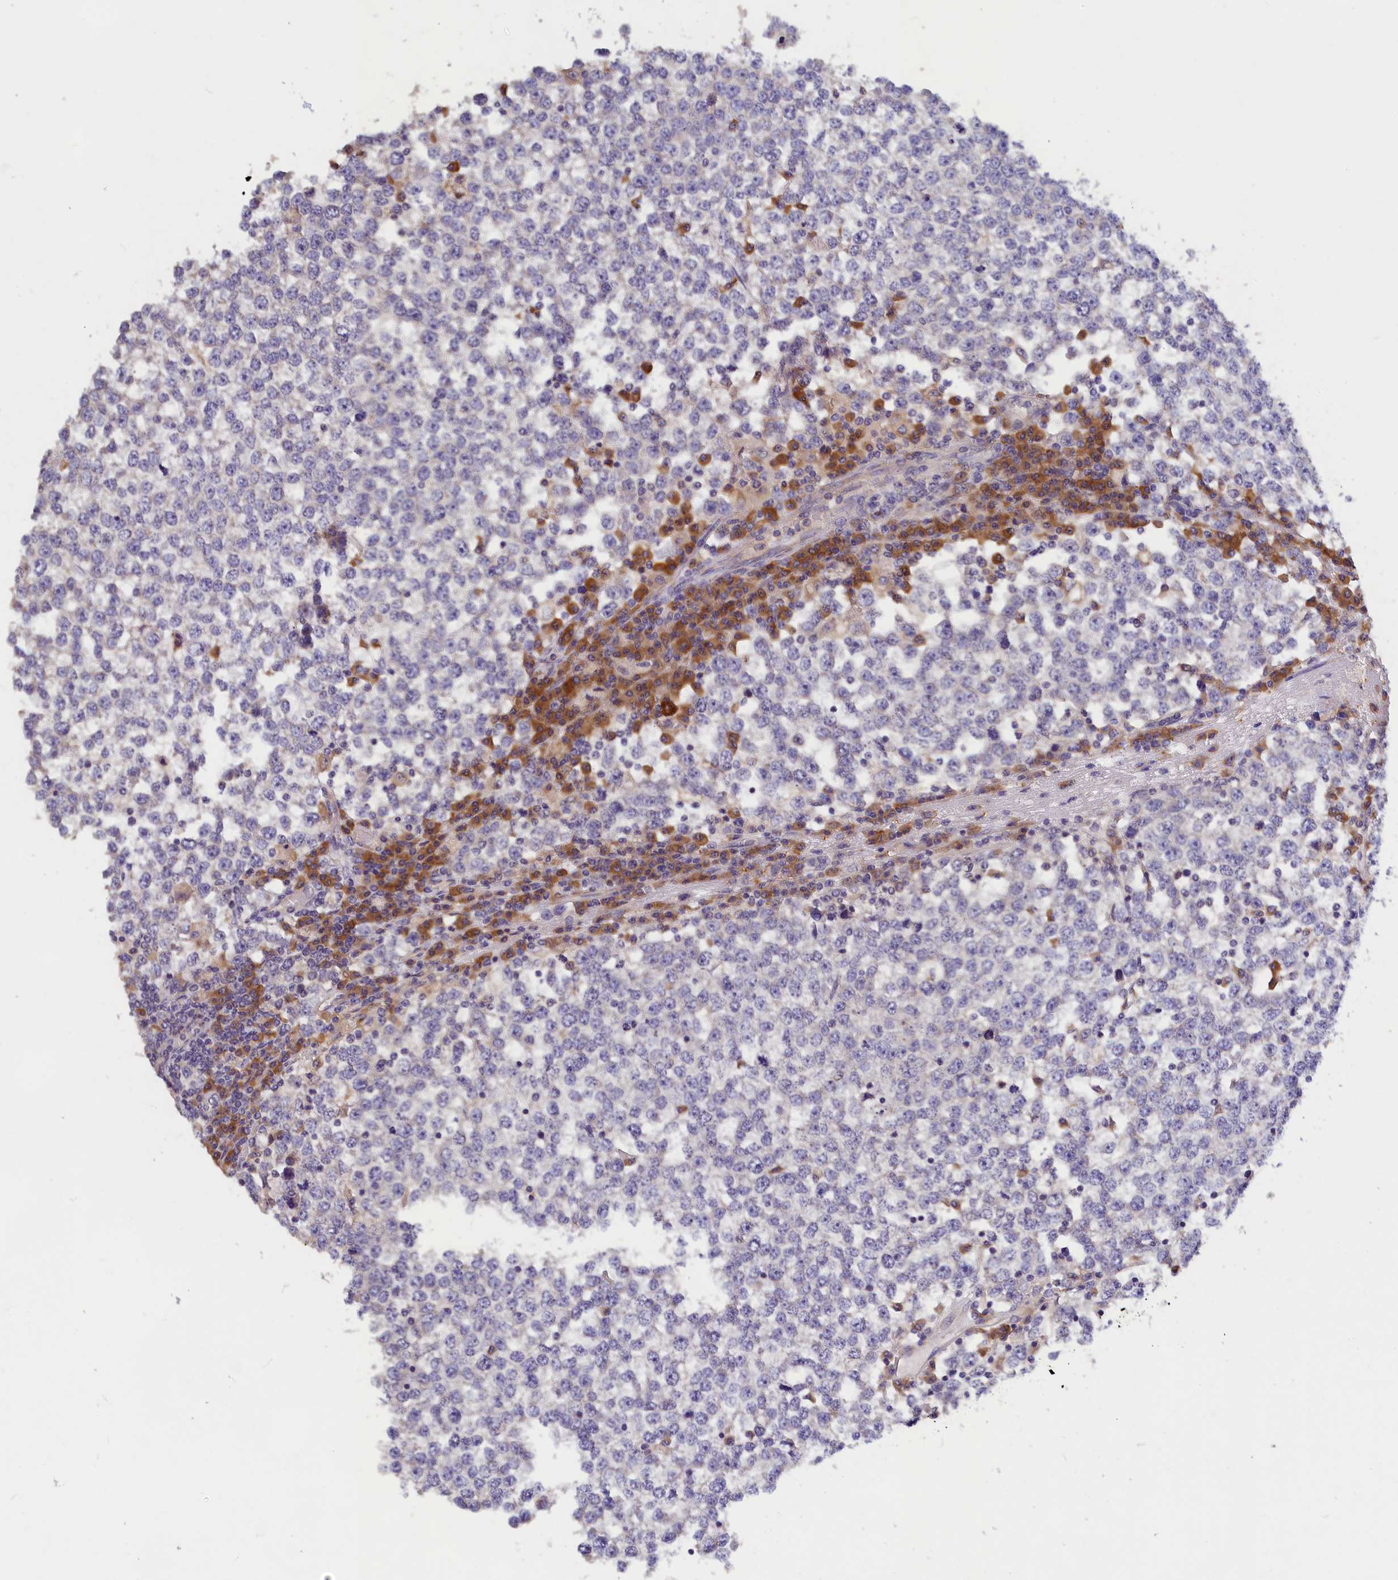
{"staining": {"intensity": "negative", "quantity": "none", "location": "none"}, "tissue": "testis cancer", "cell_type": "Tumor cells", "image_type": "cancer", "snomed": [{"axis": "morphology", "description": "Seminoma, NOS"}, {"axis": "topography", "description": "Testis"}], "caption": "DAB immunohistochemical staining of testis cancer reveals no significant positivity in tumor cells. Brightfield microscopy of IHC stained with DAB (brown) and hematoxylin (blue), captured at high magnification.", "gene": "ST7L", "patient": {"sex": "male", "age": 65}}